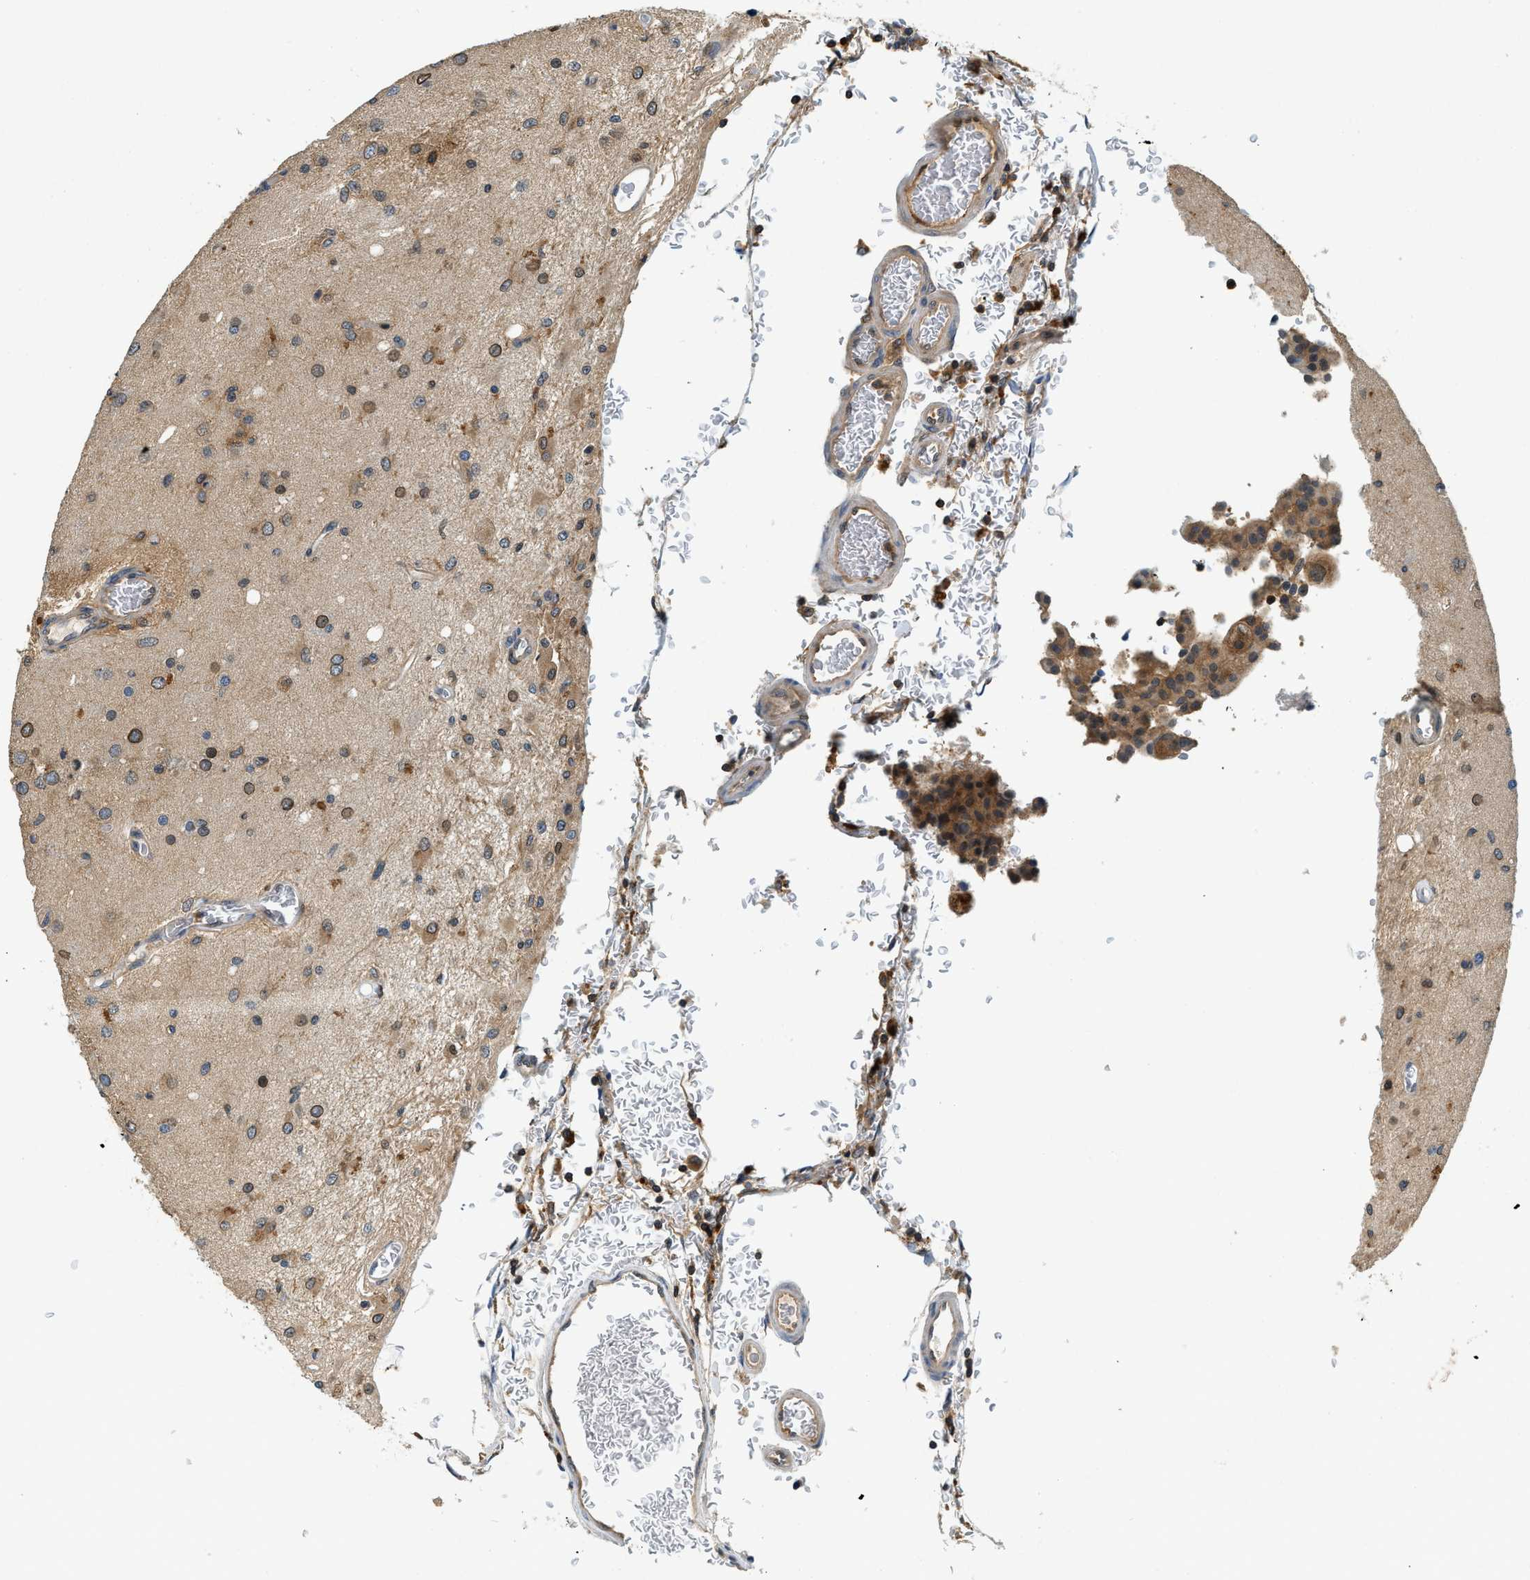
{"staining": {"intensity": "moderate", "quantity": ">75%", "location": "cytoplasmic/membranous,nuclear"}, "tissue": "glioma", "cell_type": "Tumor cells", "image_type": "cancer", "snomed": [{"axis": "morphology", "description": "Normal tissue, NOS"}, {"axis": "morphology", "description": "Glioma, malignant, High grade"}, {"axis": "topography", "description": "Cerebral cortex"}], "caption": "Human malignant glioma (high-grade) stained with a protein marker exhibits moderate staining in tumor cells.", "gene": "GMPPB", "patient": {"sex": "male", "age": 77}}